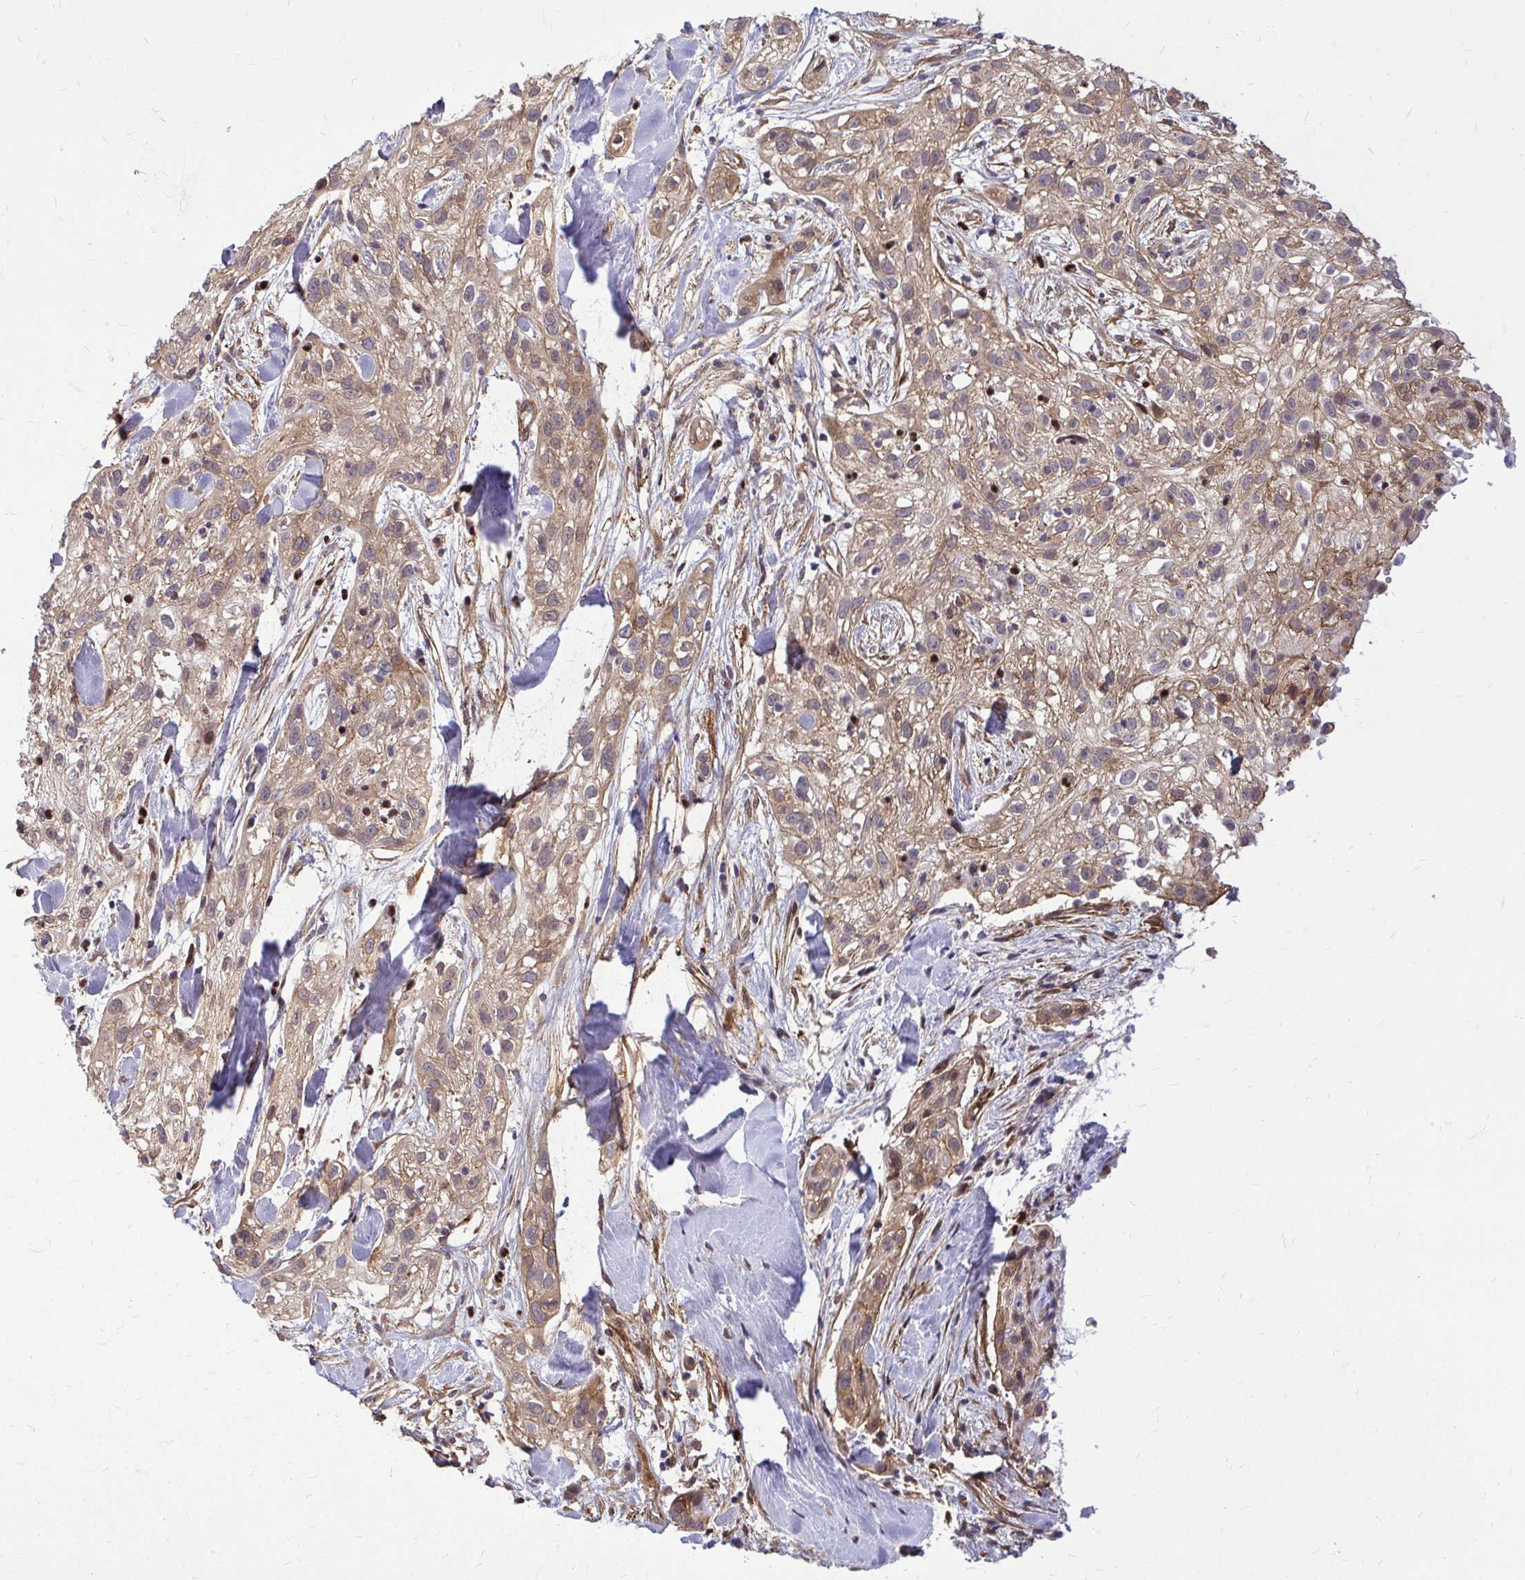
{"staining": {"intensity": "weak", "quantity": ">75%", "location": "cytoplasmic/membranous"}, "tissue": "skin cancer", "cell_type": "Tumor cells", "image_type": "cancer", "snomed": [{"axis": "morphology", "description": "Squamous cell carcinoma, NOS"}, {"axis": "topography", "description": "Skin"}], "caption": "Skin cancer was stained to show a protein in brown. There is low levels of weak cytoplasmic/membranous staining in about >75% of tumor cells.", "gene": "TRIP6", "patient": {"sex": "male", "age": 82}}